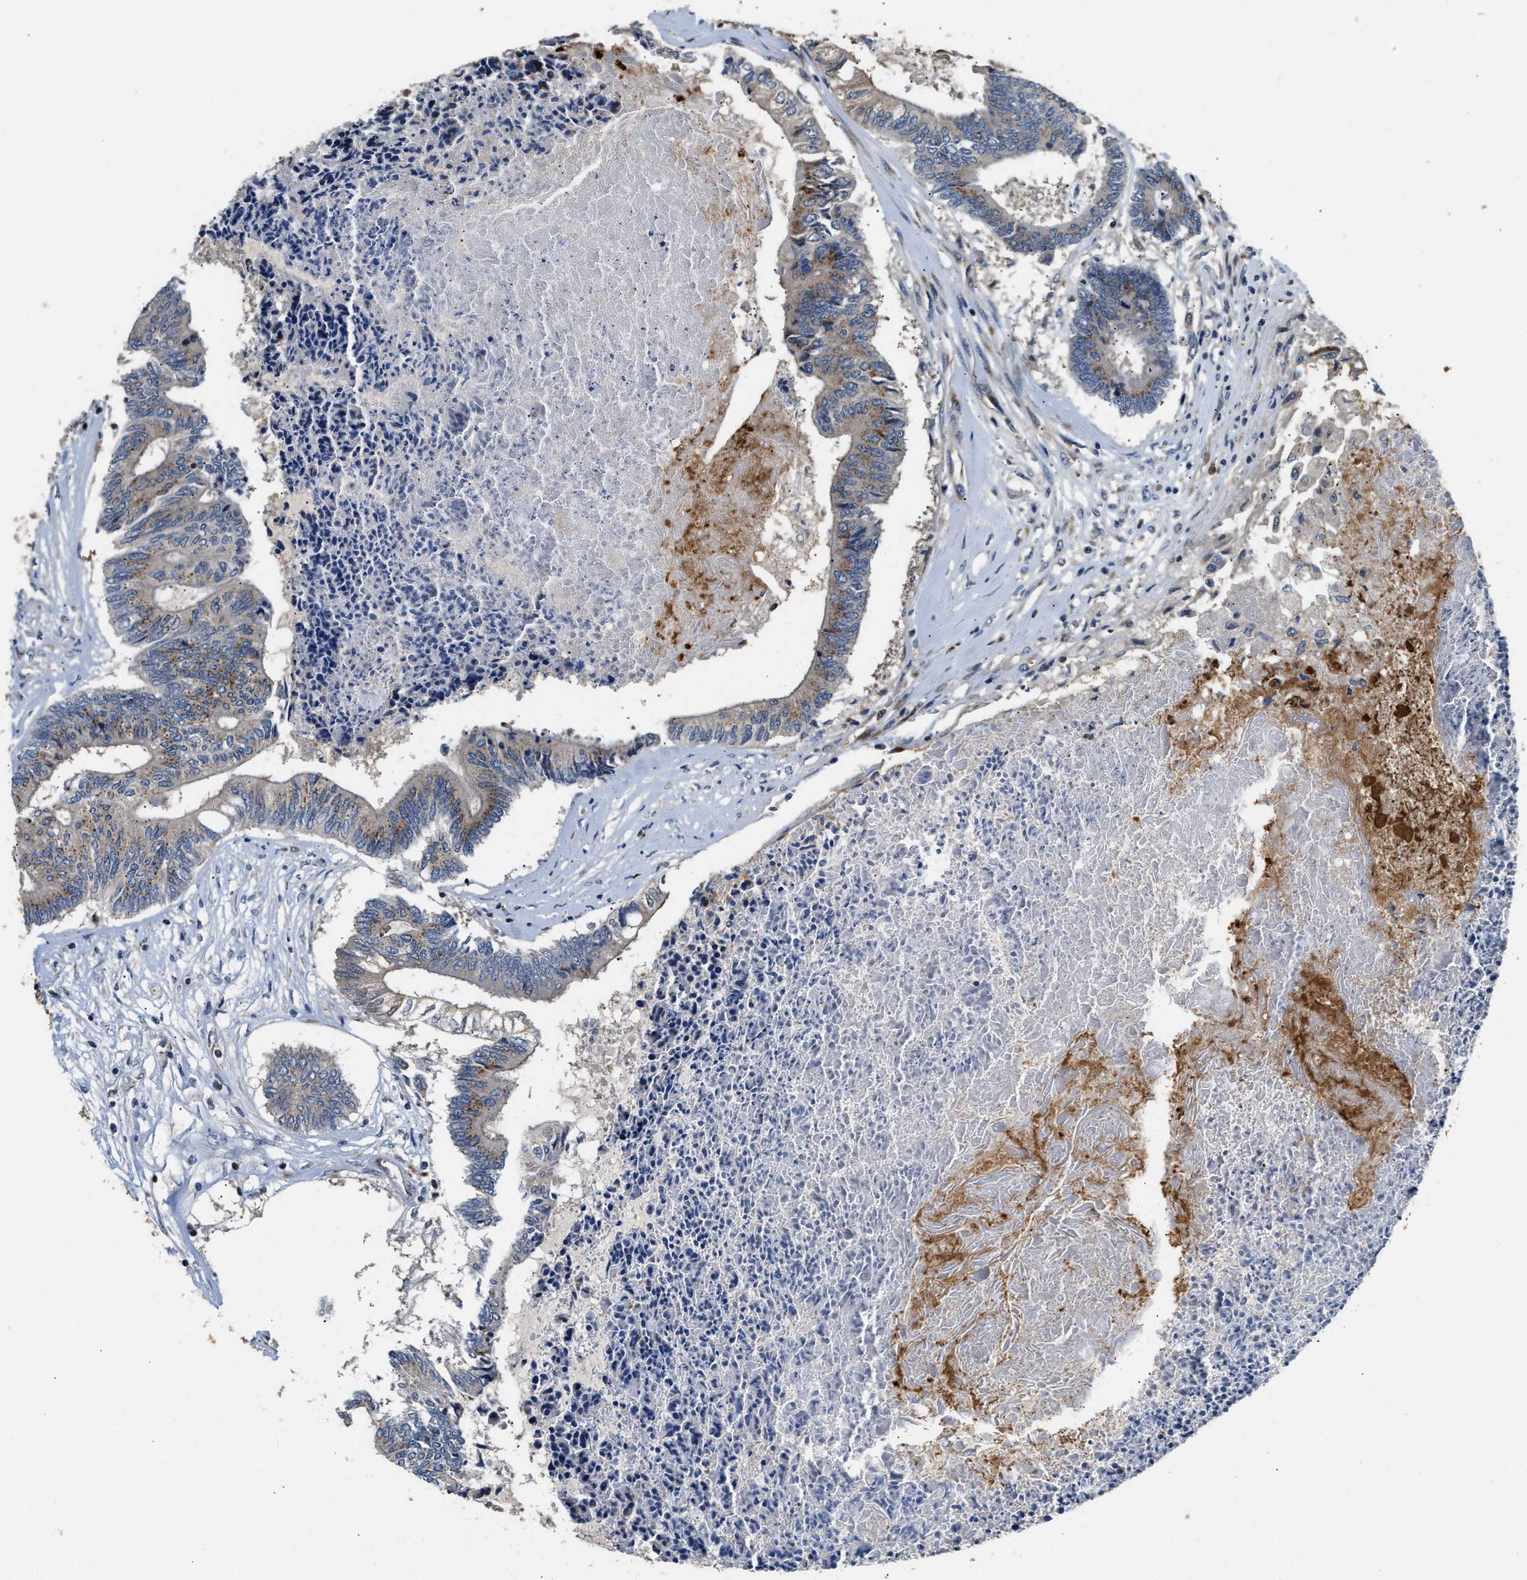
{"staining": {"intensity": "weak", "quantity": "<25%", "location": "cytoplasmic/membranous"}, "tissue": "colorectal cancer", "cell_type": "Tumor cells", "image_type": "cancer", "snomed": [{"axis": "morphology", "description": "Adenocarcinoma, NOS"}, {"axis": "topography", "description": "Rectum"}], "caption": "Immunohistochemistry micrograph of human colorectal adenocarcinoma stained for a protein (brown), which reveals no expression in tumor cells.", "gene": "CHUK", "patient": {"sex": "male", "age": 63}}